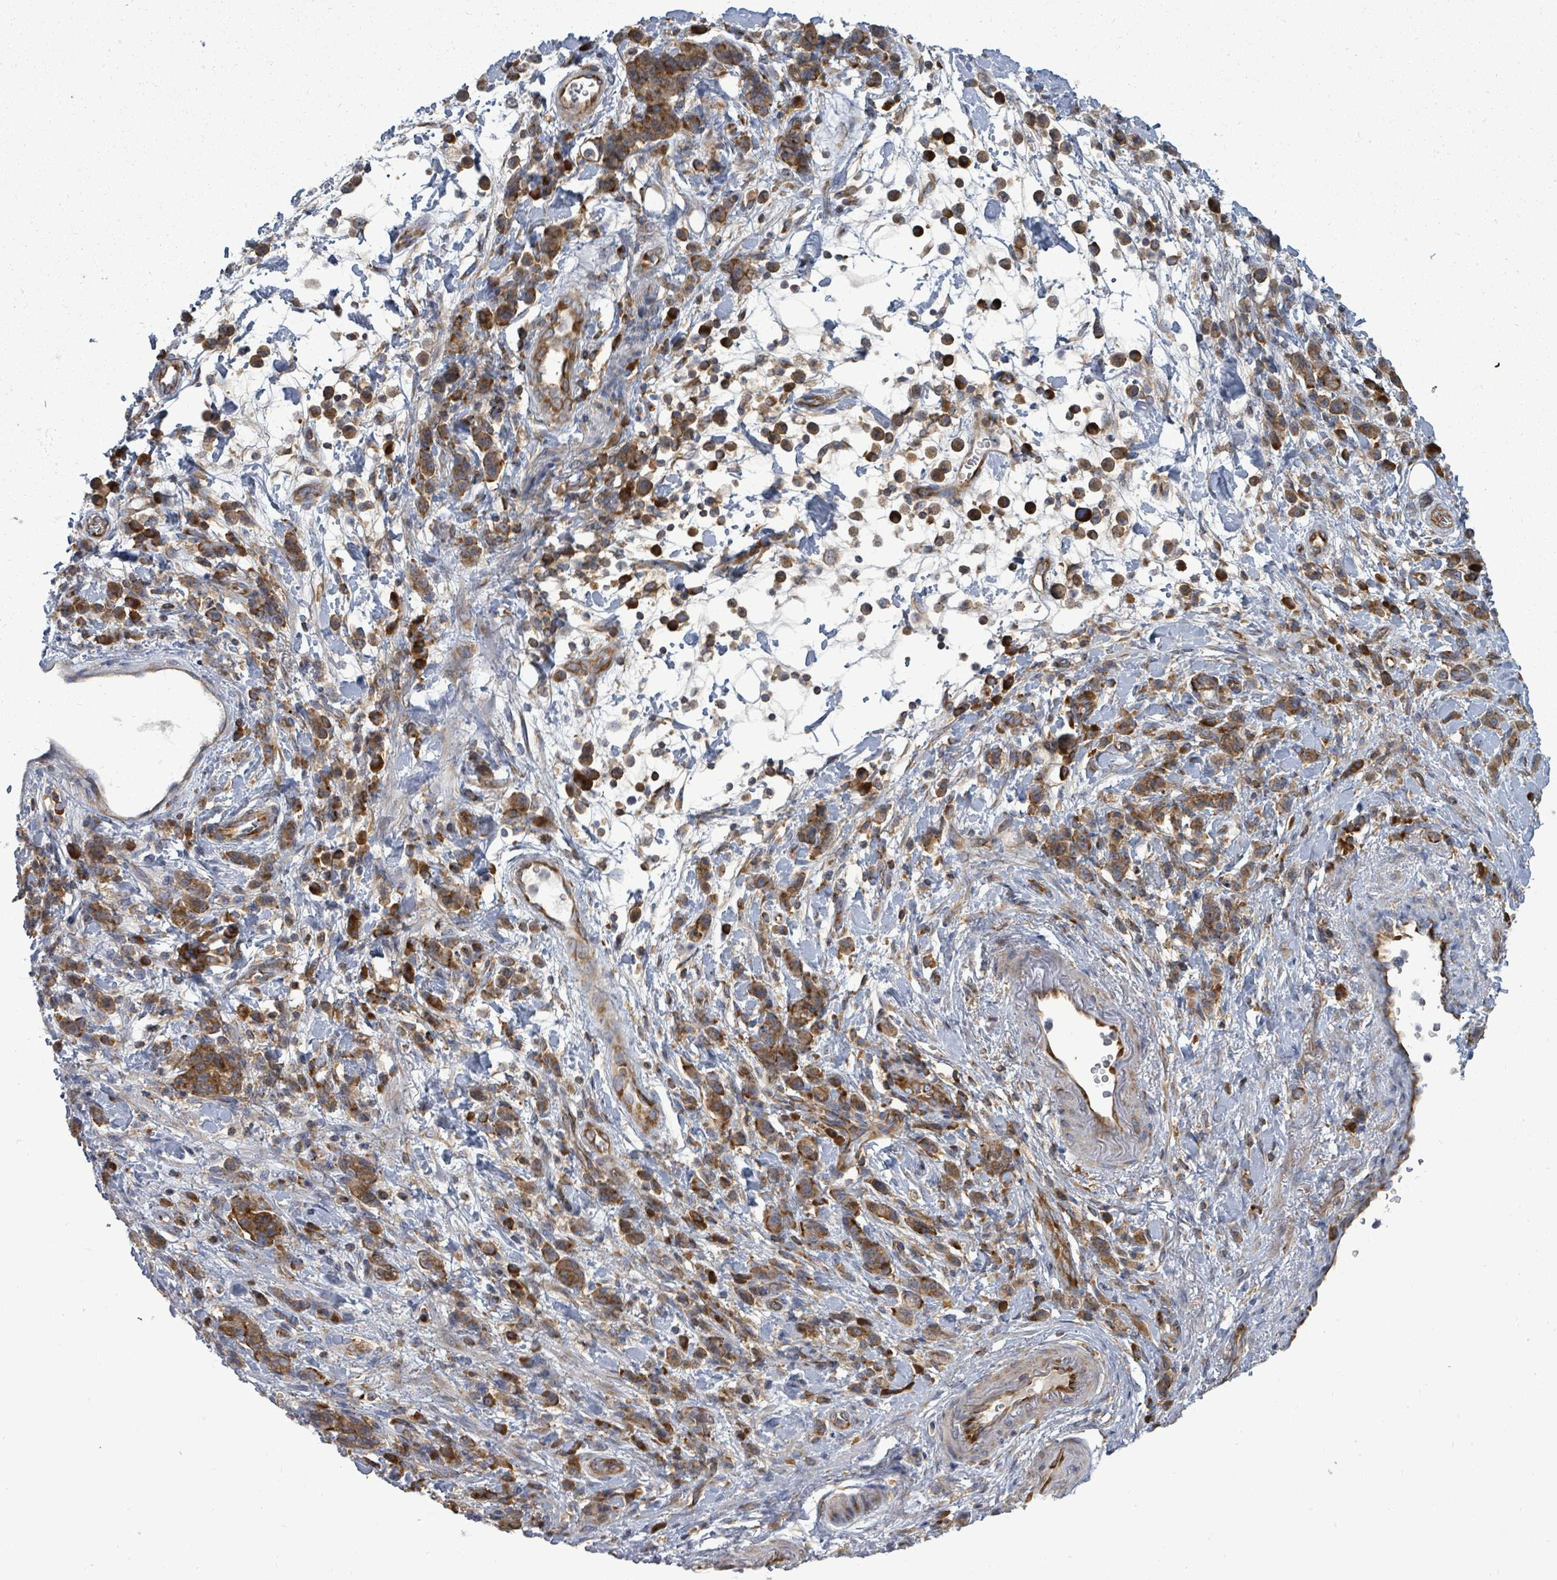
{"staining": {"intensity": "moderate", "quantity": ">75%", "location": "cytoplasmic/membranous"}, "tissue": "stomach cancer", "cell_type": "Tumor cells", "image_type": "cancer", "snomed": [{"axis": "morphology", "description": "Adenocarcinoma, NOS"}, {"axis": "topography", "description": "Stomach"}], "caption": "Tumor cells show medium levels of moderate cytoplasmic/membranous staining in about >75% of cells in human stomach cancer (adenocarcinoma). The protein of interest is shown in brown color, while the nuclei are stained blue.", "gene": "EIF3C", "patient": {"sex": "male", "age": 77}}